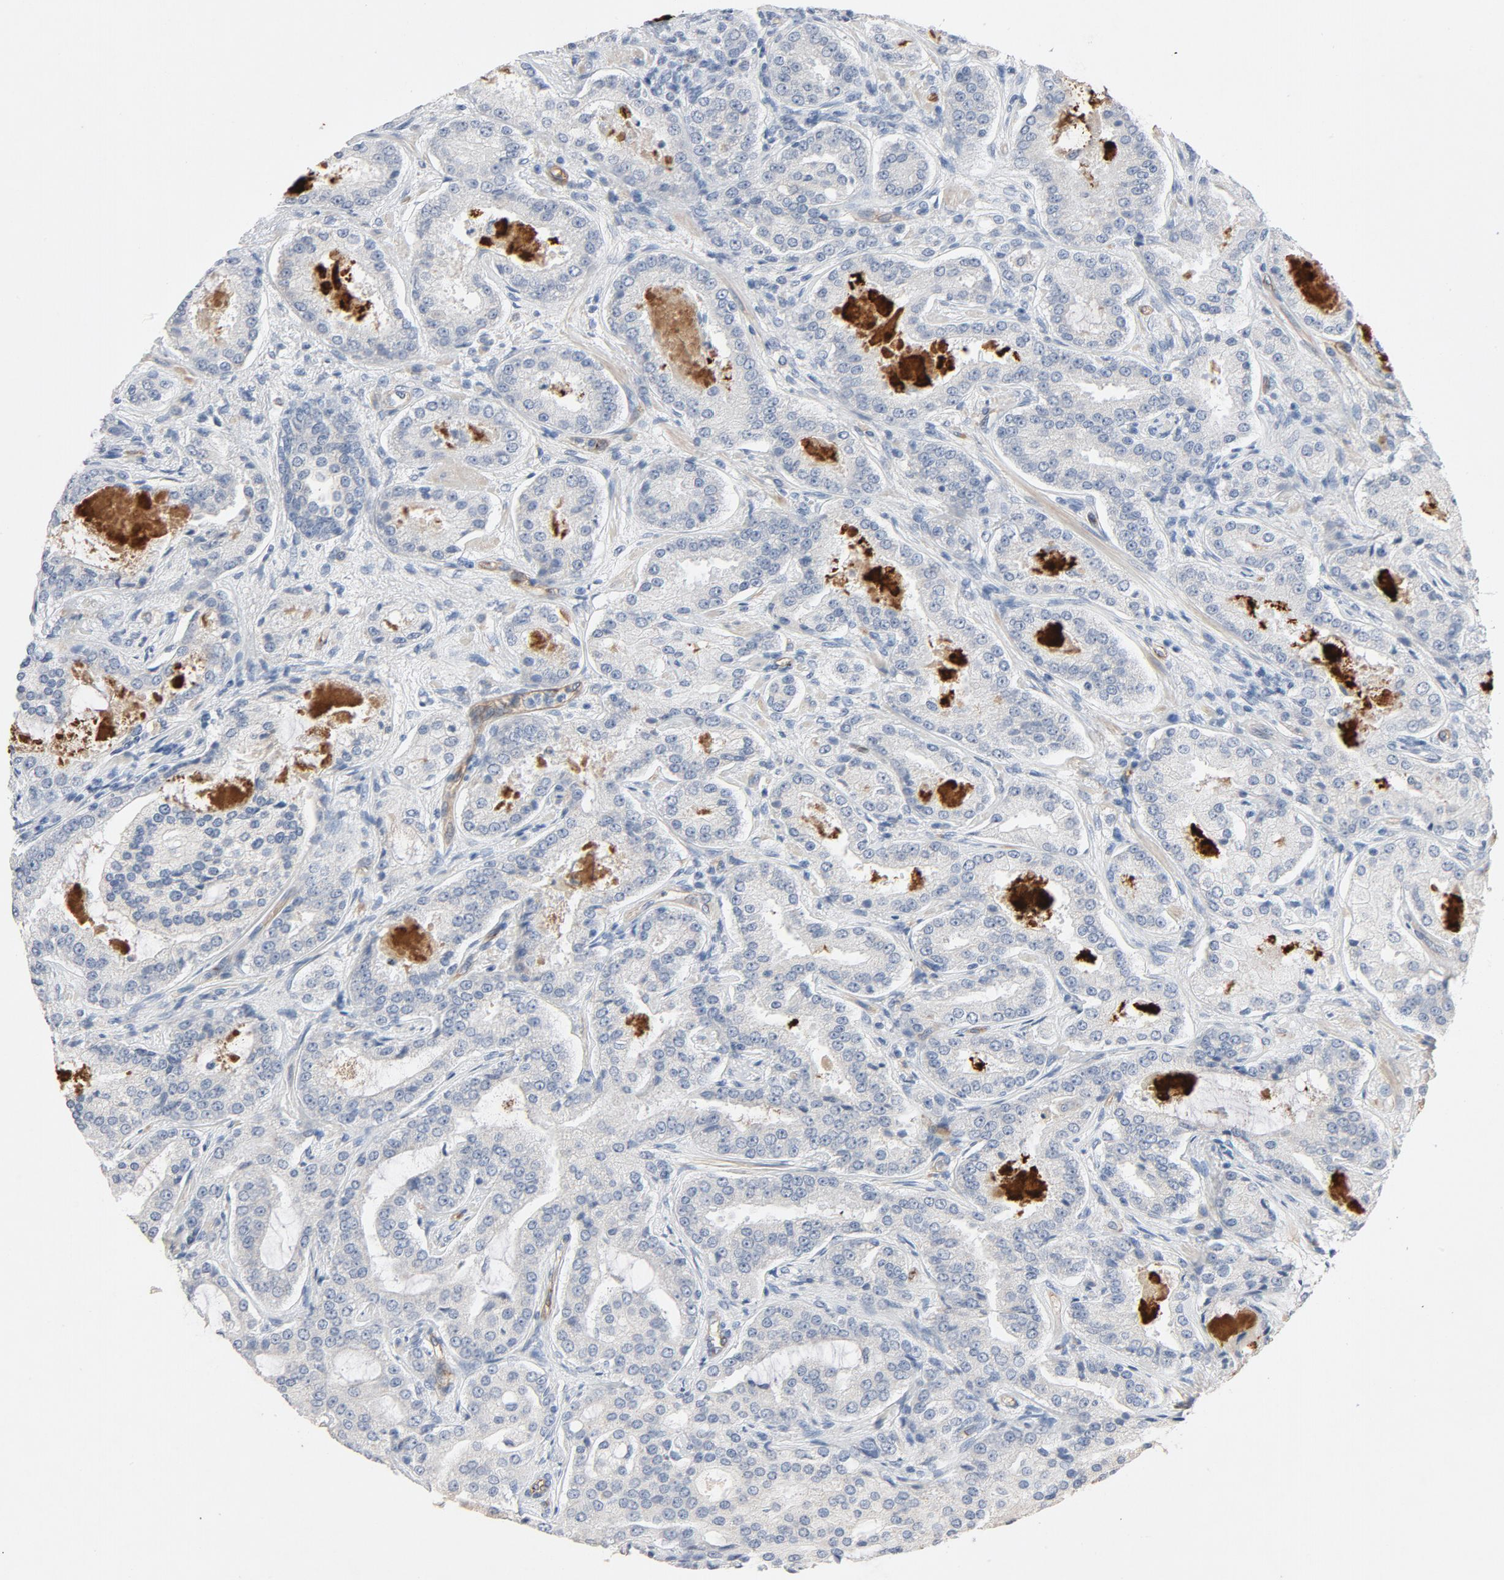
{"staining": {"intensity": "negative", "quantity": "none", "location": "none"}, "tissue": "prostate cancer", "cell_type": "Tumor cells", "image_type": "cancer", "snomed": [{"axis": "morphology", "description": "Adenocarcinoma, High grade"}, {"axis": "topography", "description": "Prostate"}], "caption": "Tumor cells show no significant staining in high-grade adenocarcinoma (prostate). (DAB immunohistochemistry, high magnification).", "gene": "KDR", "patient": {"sex": "male", "age": 72}}